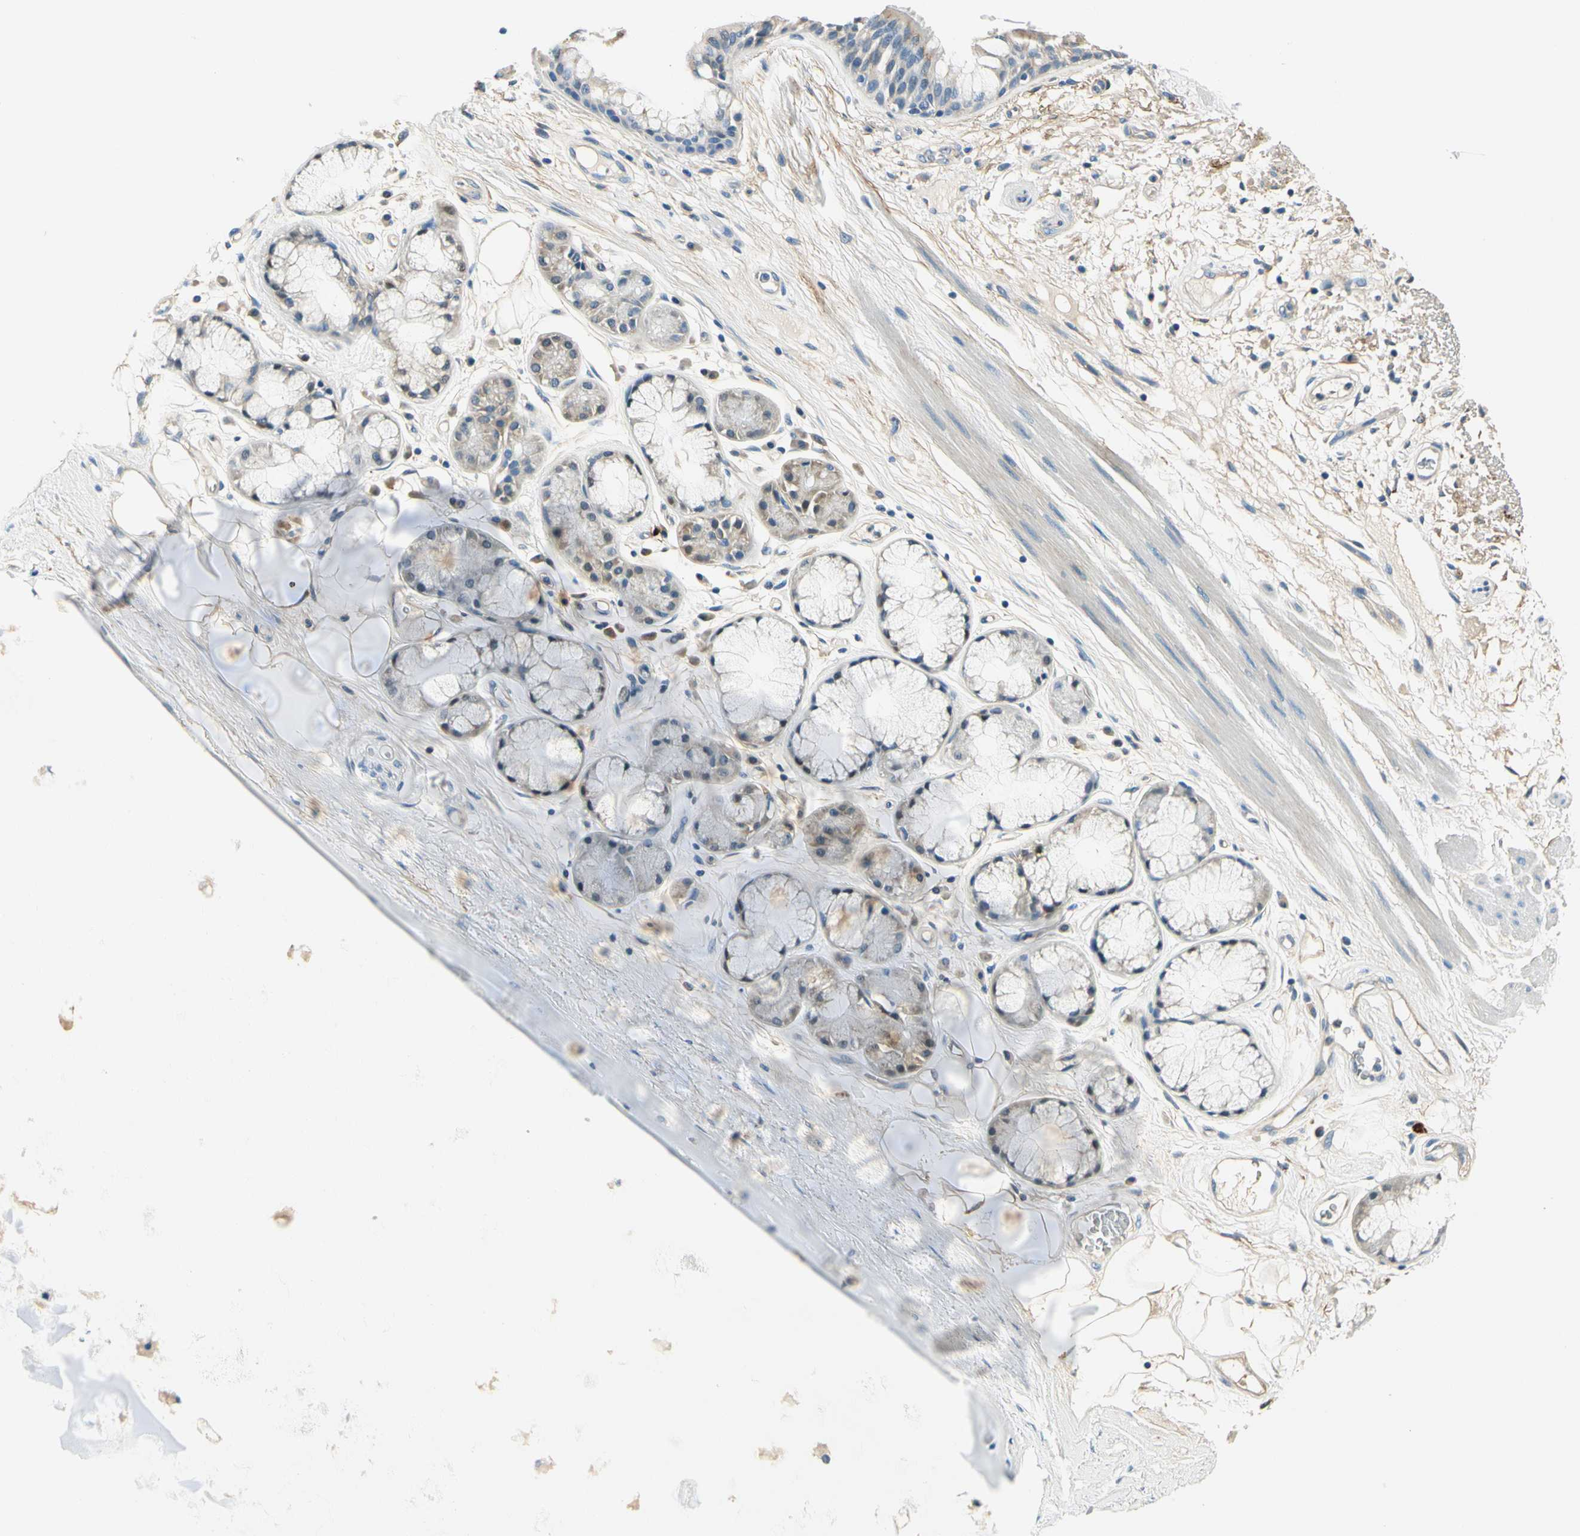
{"staining": {"intensity": "weak", "quantity": ">75%", "location": "cytoplasmic/membranous"}, "tissue": "bronchus", "cell_type": "Respiratory epithelial cells", "image_type": "normal", "snomed": [{"axis": "morphology", "description": "Normal tissue, NOS"}, {"axis": "topography", "description": "Bronchus"}], "caption": "IHC of benign human bronchus displays low levels of weak cytoplasmic/membranous expression in approximately >75% of respiratory epithelial cells.", "gene": "TGFBR3", "patient": {"sex": "male", "age": 66}}